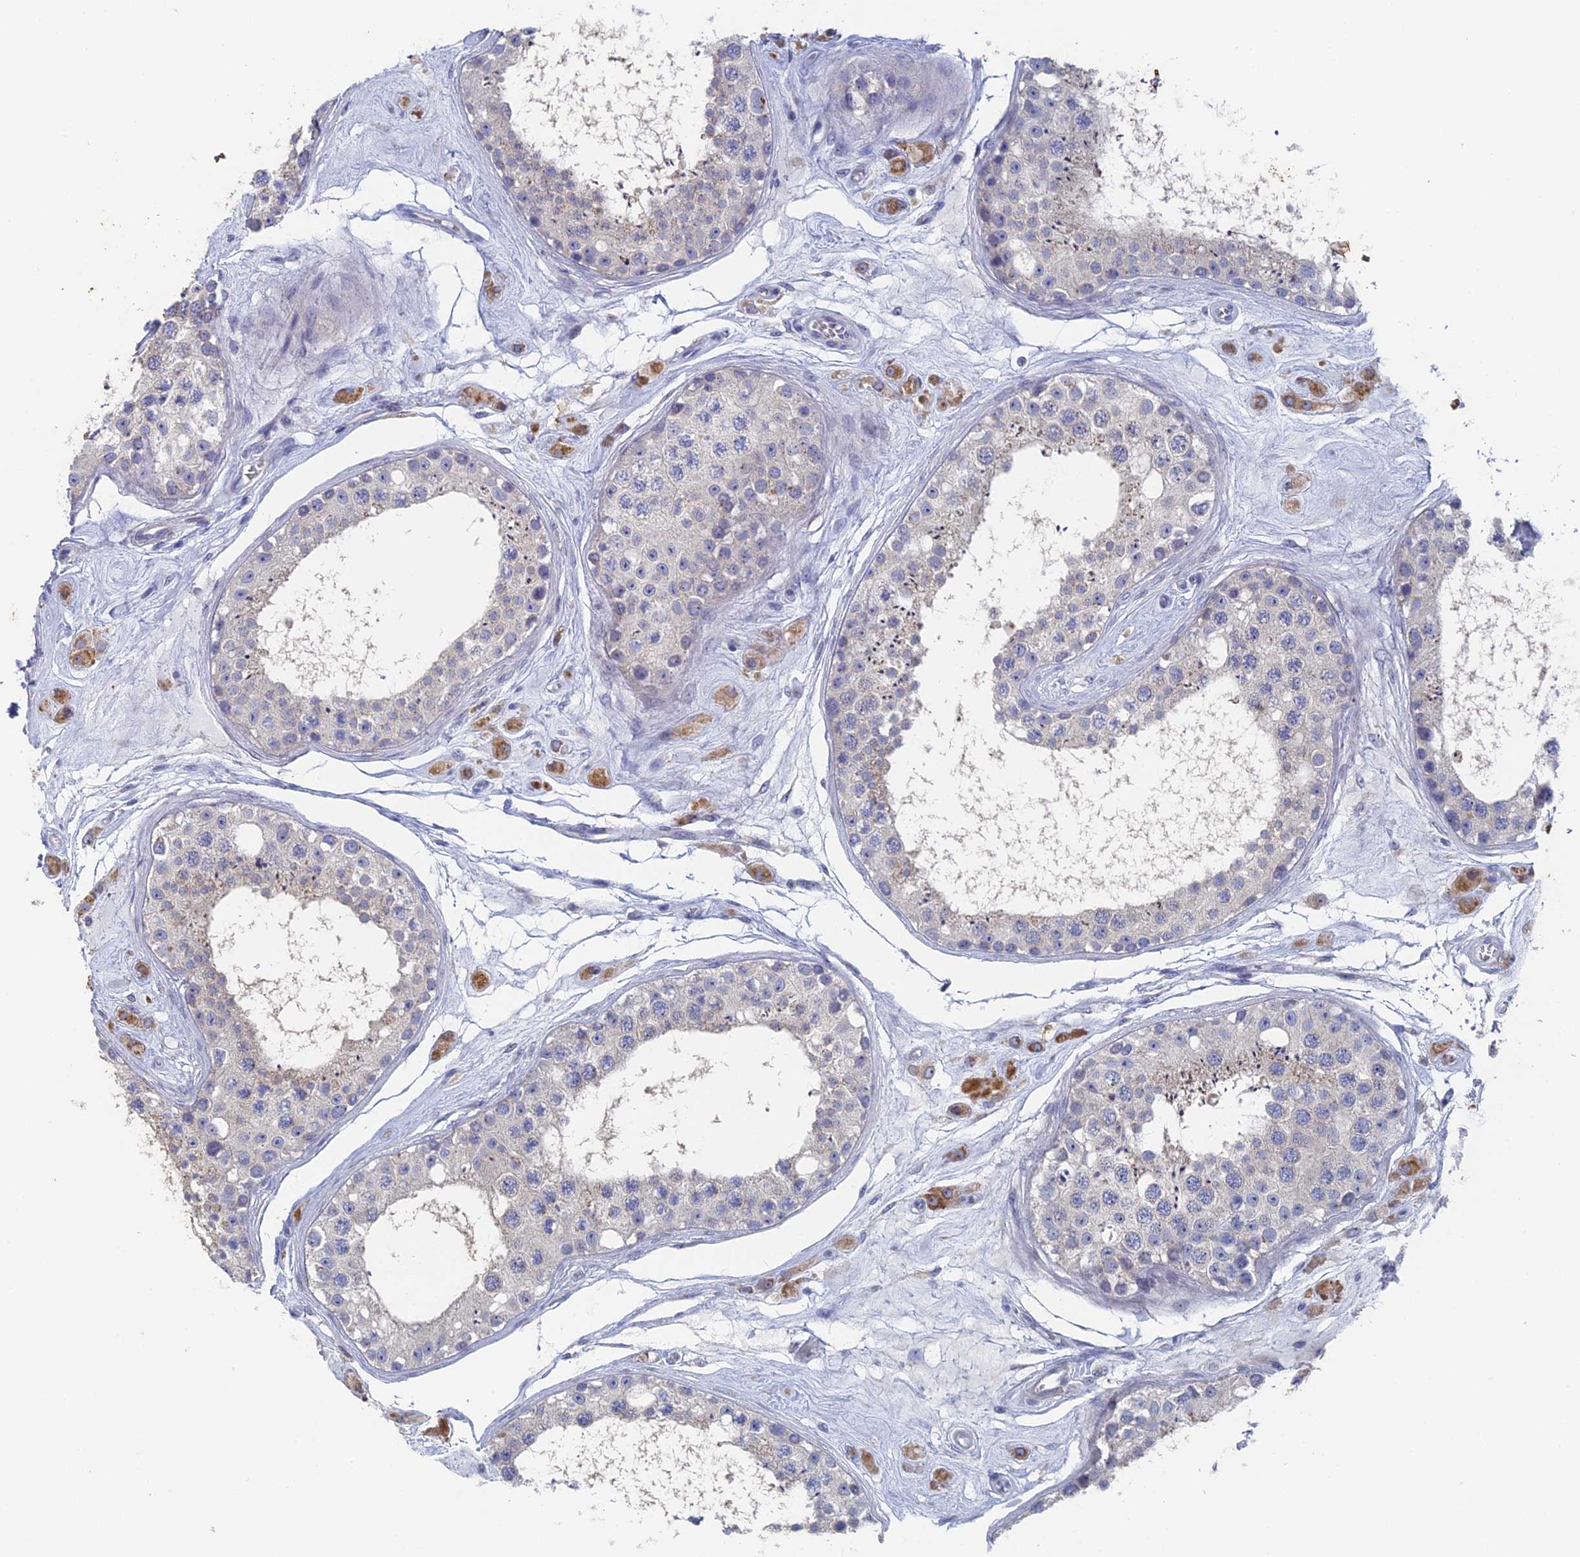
{"staining": {"intensity": "negative", "quantity": "none", "location": "none"}, "tissue": "testis", "cell_type": "Cells in seminiferous ducts", "image_type": "normal", "snomed": [{"axis": "morphology", "description": "Normal tissue, NOS"}, {"axis": "topography", "description": "Testis"}], "caption": "Immunohistochemistry (IHC) micrograph of unremarkable testis: human testis stained with DAB (3,3'-diaminobenzidine) exhibits no significant protein expression in cells in seminiferous ducts.", "gene": "SRFBP1", "patient": {"sex": "male", "age": 25}}